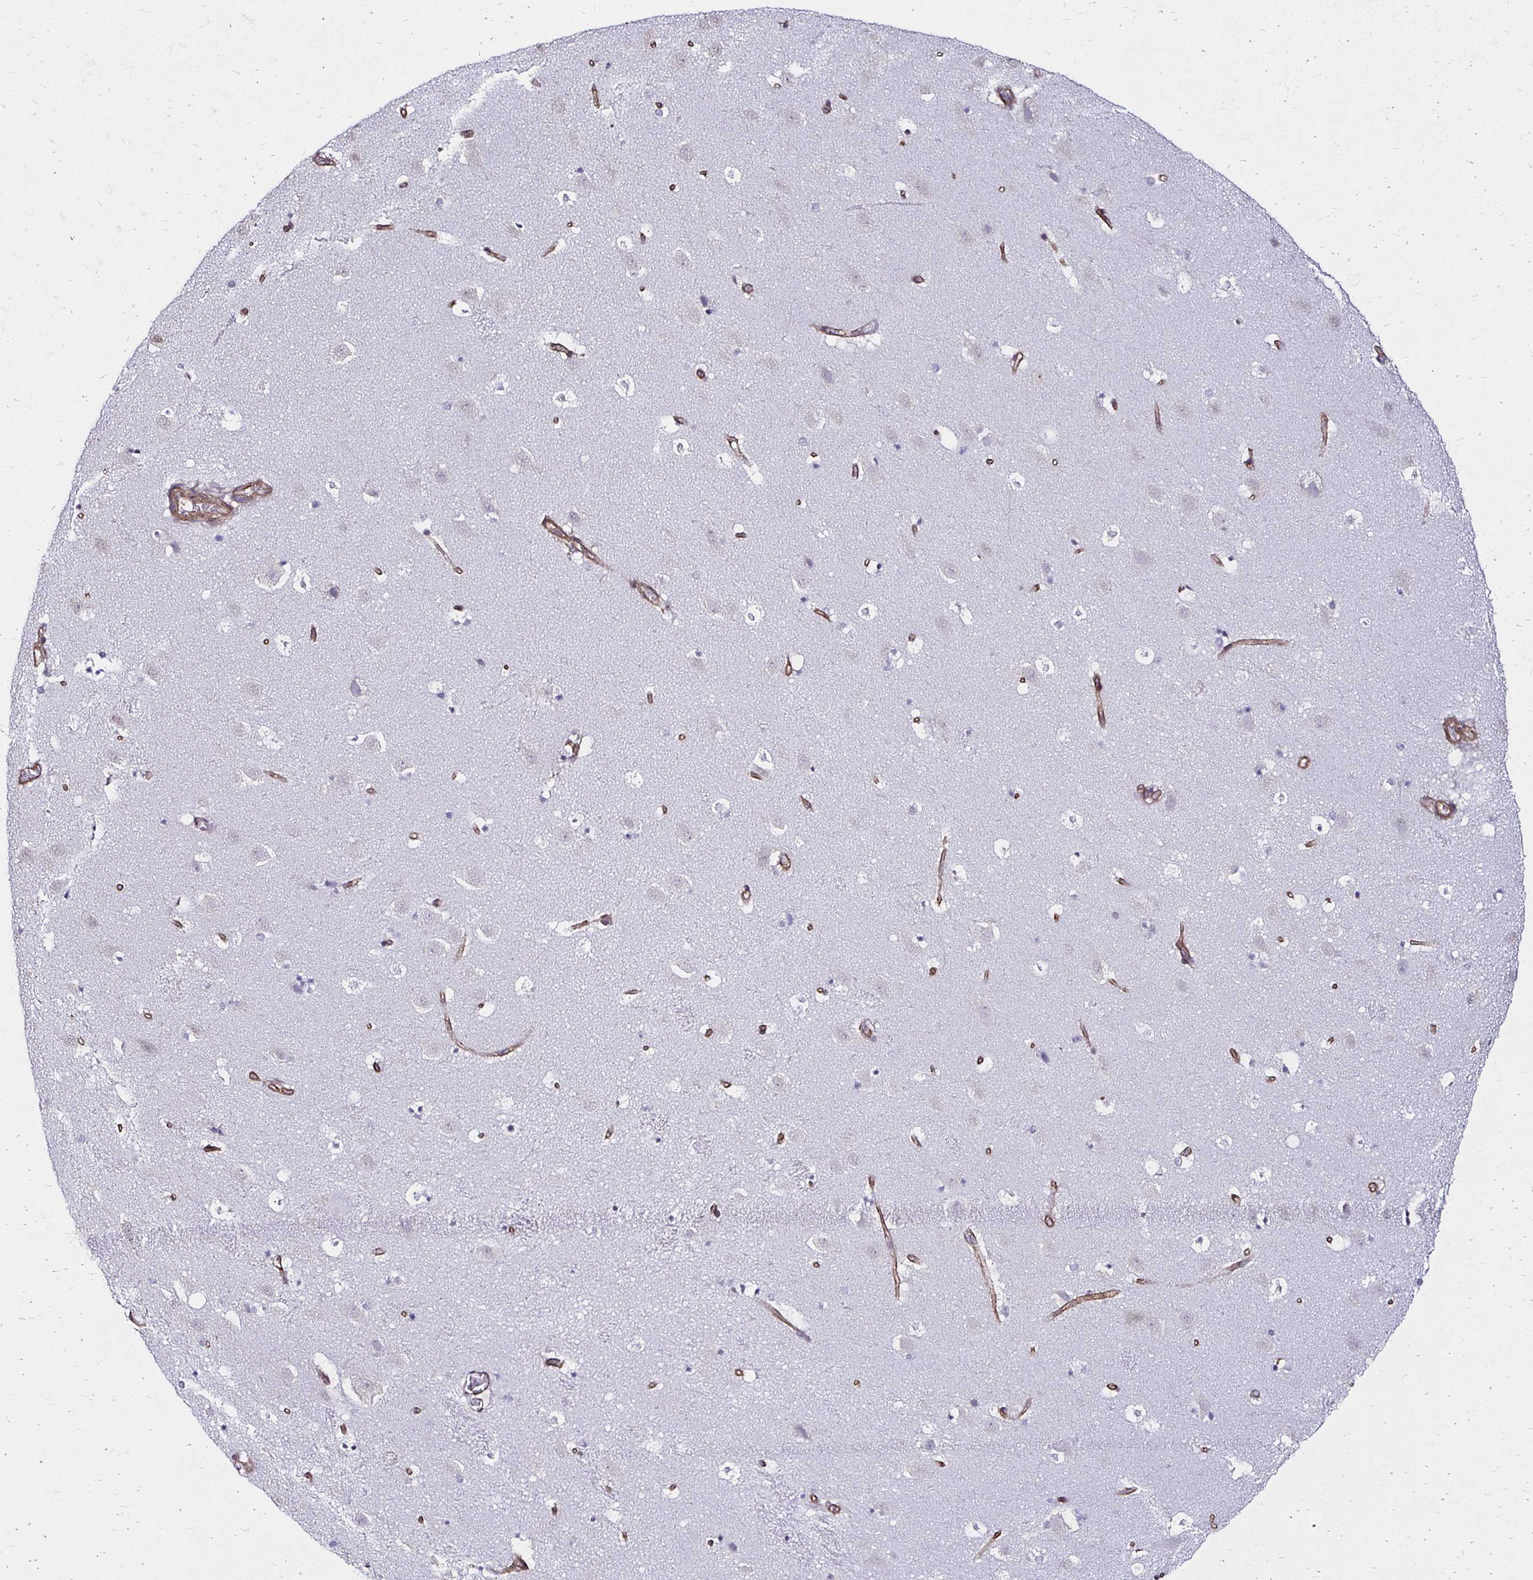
{"staining": {"intensity": "negative", "quantity": "none", "location": "none"}, "tissue": "caudate", "cell_type": "Glial cells", "image_type": "normal", "snomed": [{"axis": "morphology", "description": "Normal tissue, NOS"}, {"axis": "topography", "description": "Lateral ventricle wall"}], "caption": "DAB immunohistochemical staining of unremarkable caudate displays no significant staining in glial cells. (DAB (3,3'-diaminobenzidine) immunohistochemistry (IHC) with hematoxylin counter stain).", "gene": "ITGB1", "patient": {"sex": "male", "age": 37}}